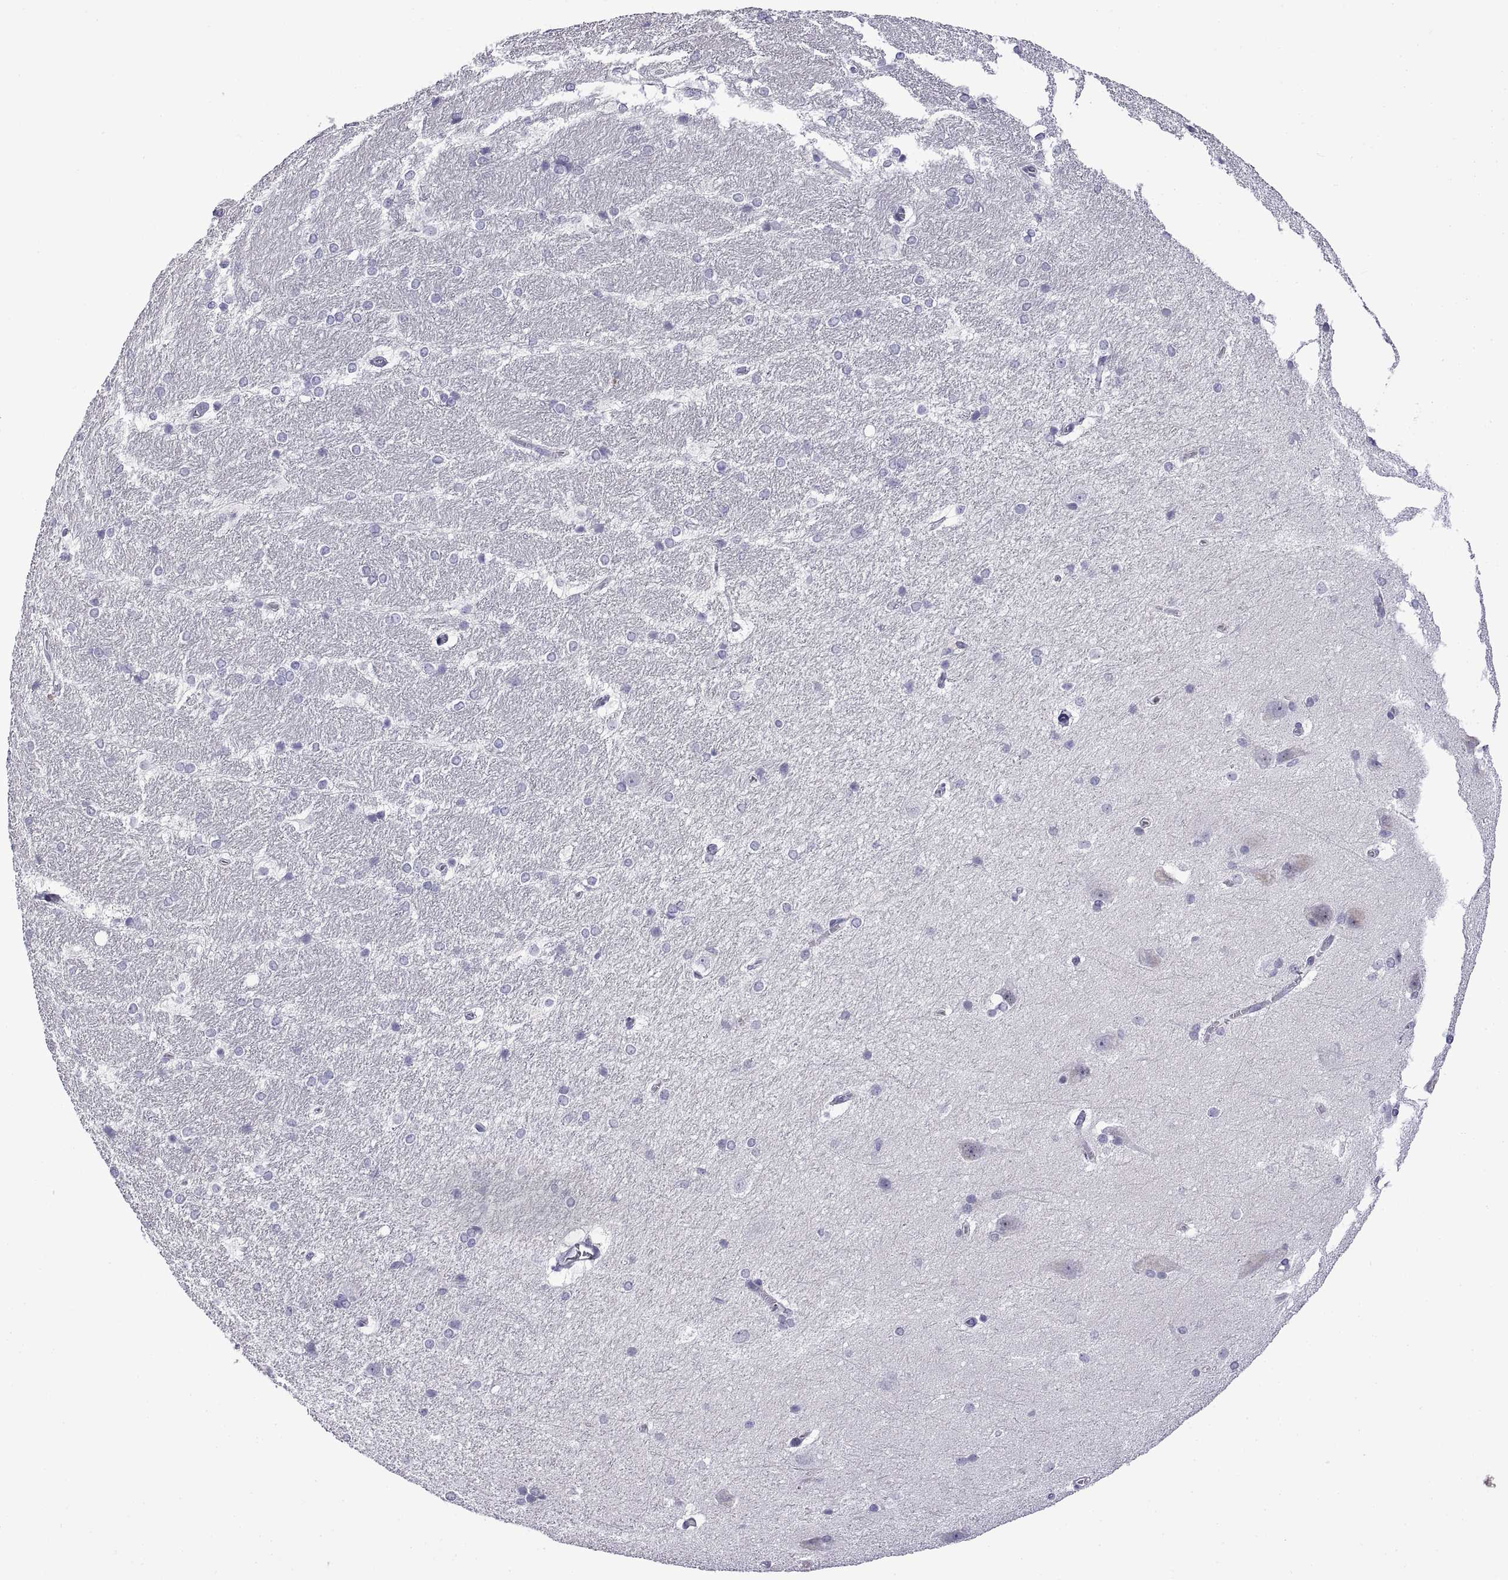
{"staining": {"intensity": "negative", "quantity": "none", "location": "none"}, "tissue": "hippocampus", "cell_type": "Glial cells", "image_type": "normal", "snomed": [{"axis": "morphology", "description": "Normal tissue, NOS"}, {"axis": "topography", "description": "Cerebral cortex"}, {"axis": "topography", "description": "Hippocampus"}], "caption": "Glial cells are negative for protein expression in benign human hippocampus.", "gene": "CRISP1", "patient": {"sex": "female", "age": 19}}